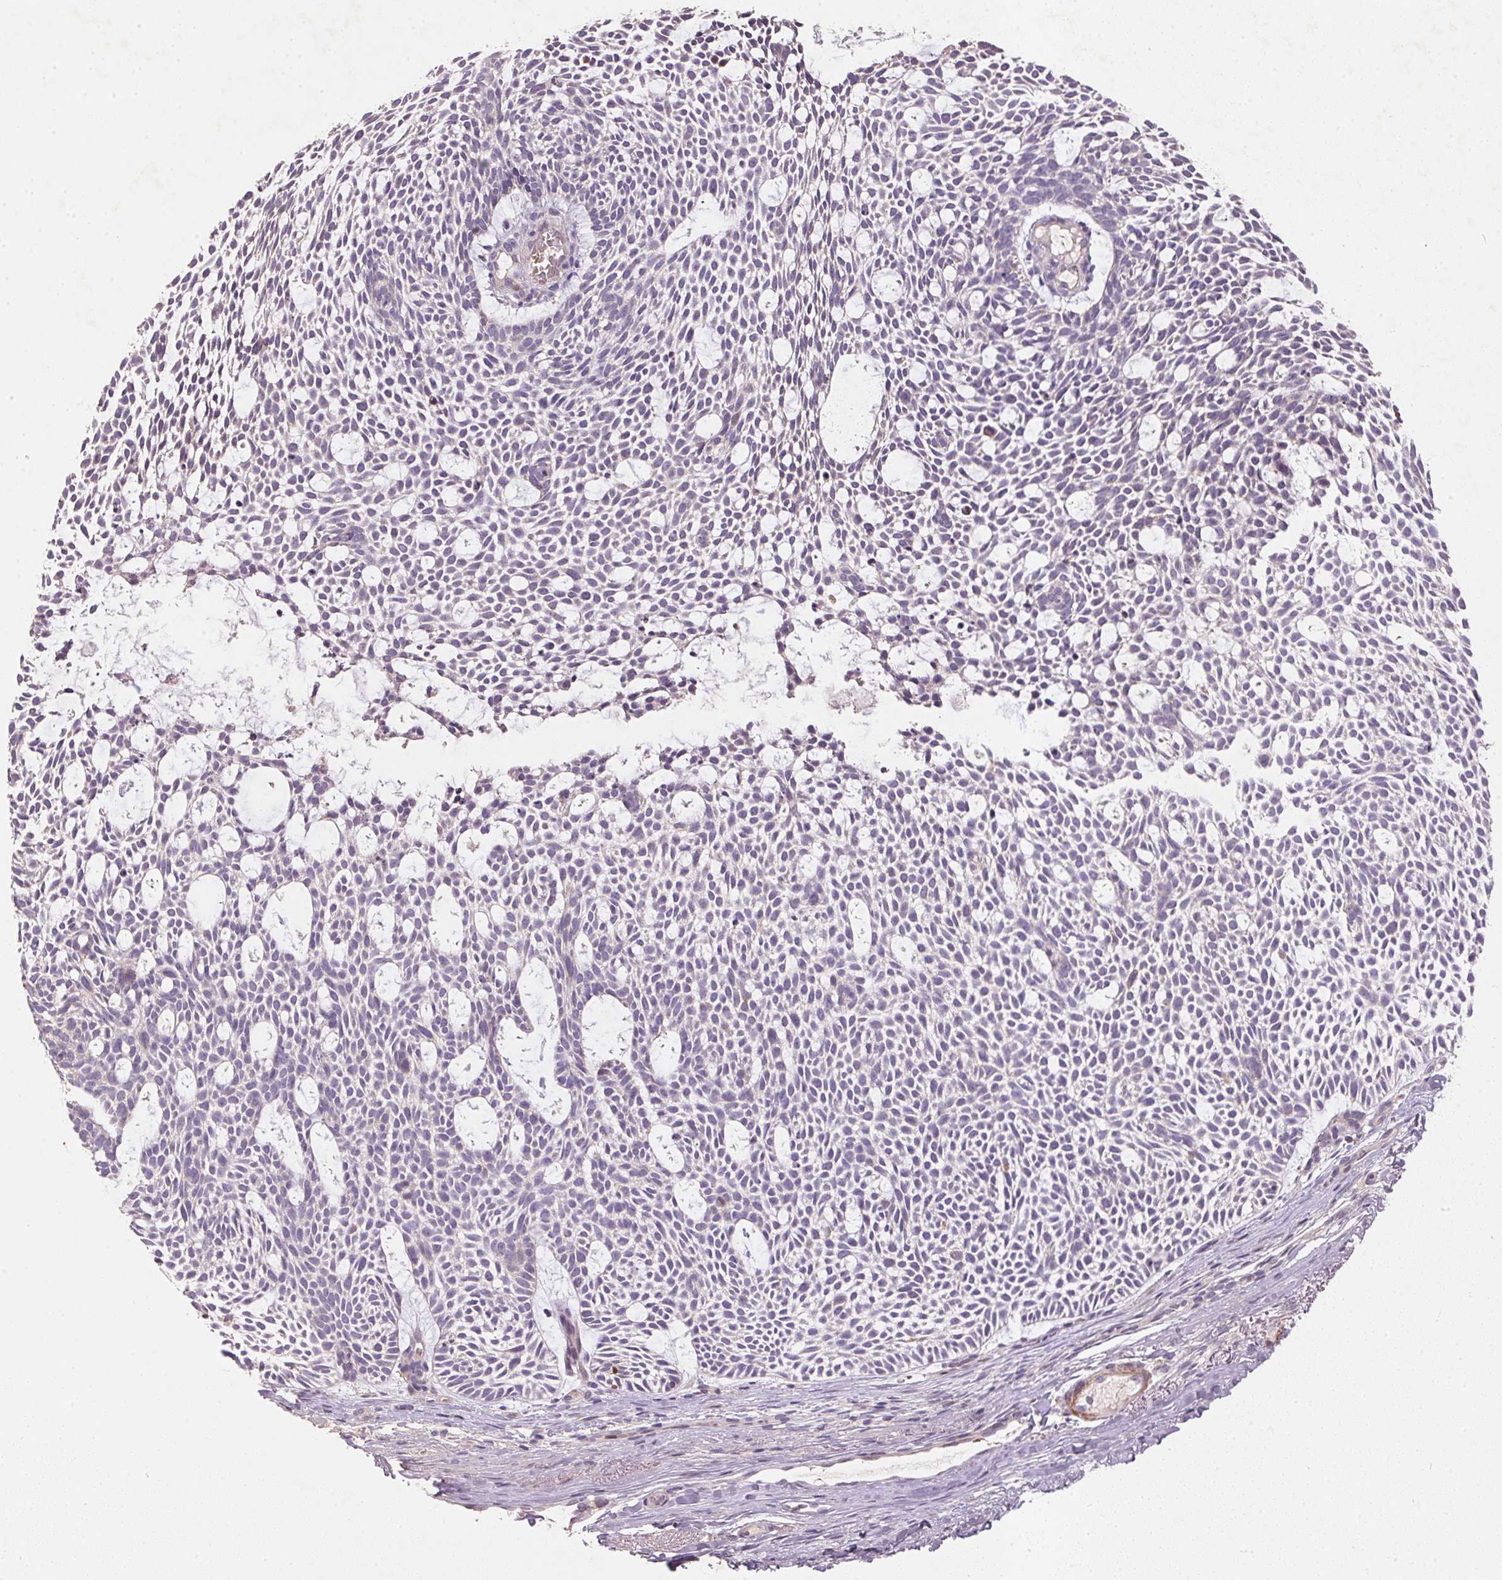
{"staining": {"intensity": "negative", "quantity": "none", "location": "none"}, "tissue": "skin cancer", "cell_type": "Tumor cells", "image_type": "cancer", "snomed": [{"axis": "morphology", "description": "Basal cell carcinoma"}, {"axis": "topography", "description": "Skin"}], "caption": "This is an IHC micrograph of skin basal cell carcinoma. There is no staining in tumor cells.", "gene": "KCNK15", "patient": {"sex": "male", "age": 83}}